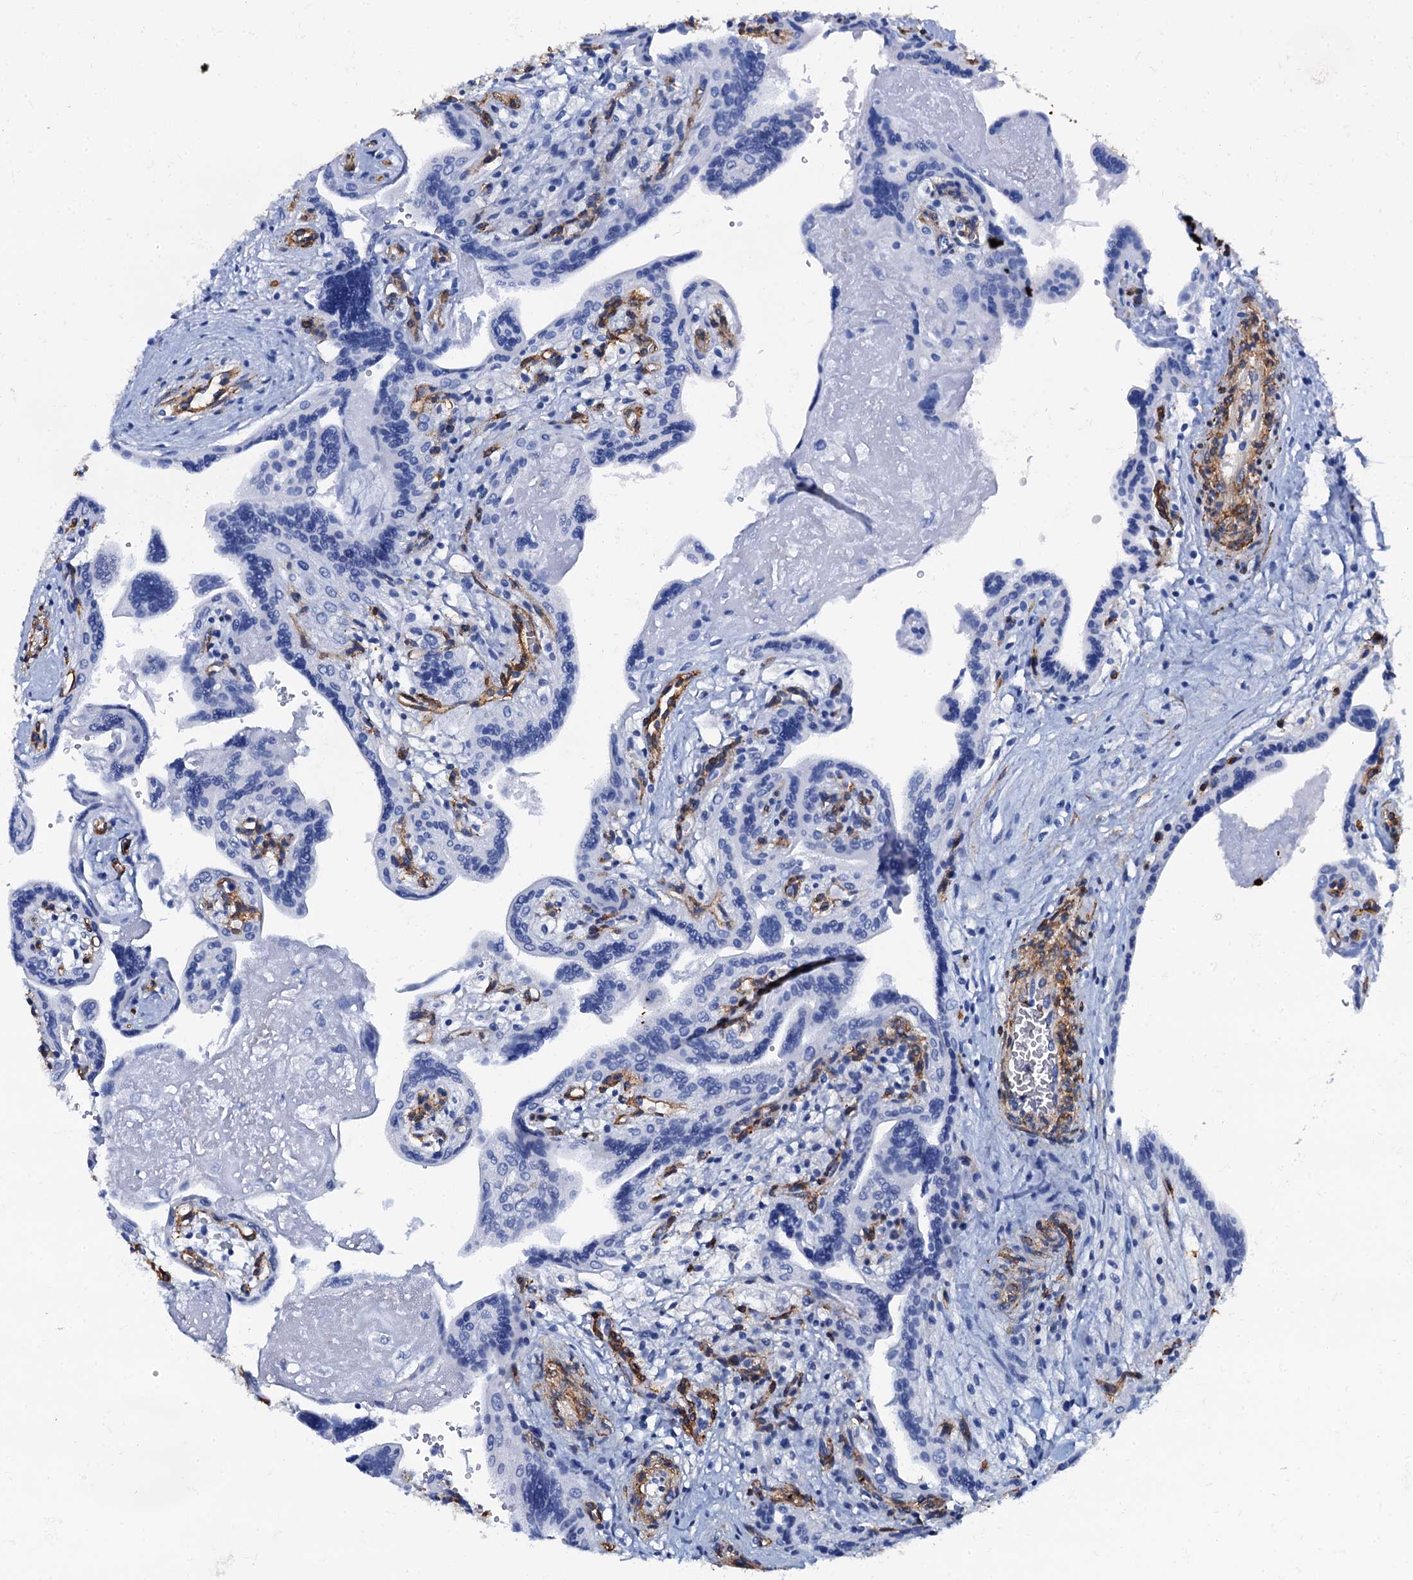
{"staining": {"intensity": "negative", "quantity": "none", "location": "none"}, "tissue": "placenta", "cell_type": "Trophoblastic cells", "image_type": "normal", "snomed": [{"axis": "morphology", "description": "Normal tissue, NOS"}, {"axis": "topography", "description": "Placenta"}], "caption": "Placenta was stained to show a protein in brown. There is no significant expression in trophoblastic cells. (DAB IHC, high magnification).", "gene": "CAVIN2", "patient": {"sex": "female", "age": 37}}